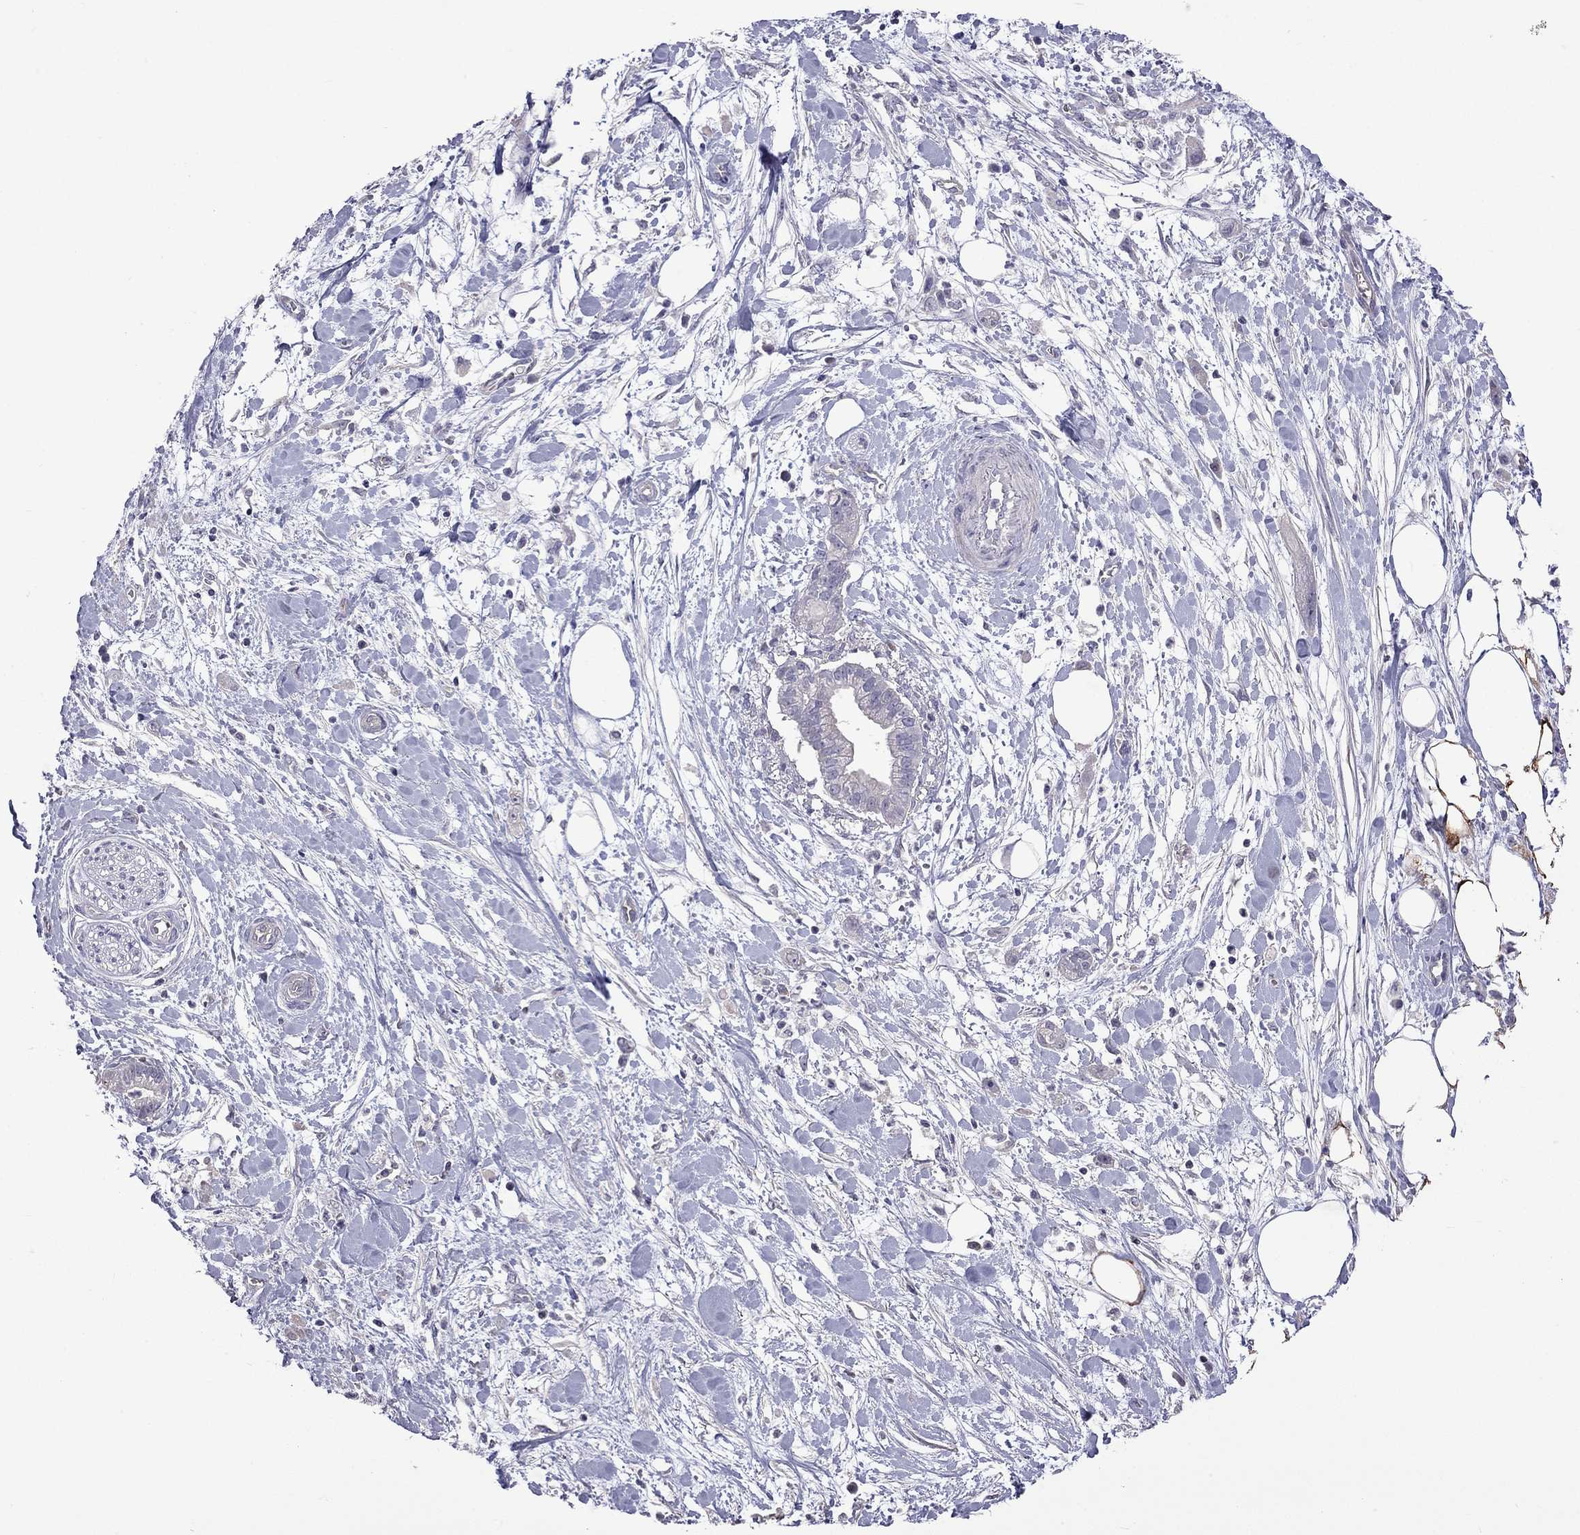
{"staining": {"intensity": "negative", "quantity": "none", "location": "none"}, "tissue": "pancreatic cancer", "cell_type": "Tumor cells", "image_type": "cancer", "snomed": [{"axis": "morphology", "description": "Normal tissue, NOS"}, {"axis": "morphology", "description": "Adenocarcinoma, NOS"}, {"axis": "topography", "description": "Lymph node"}, {"axis": "topography", "description": "Pancreas"}], "caption": "This is a image of IHC staining of pancreatic adenocarcinoma, which shows no staining in tumor cells. (IHC, brightfield microscopy, high magnification).", "gene": "FEZ1", "patient": {"sex": "female", "age": 58}}